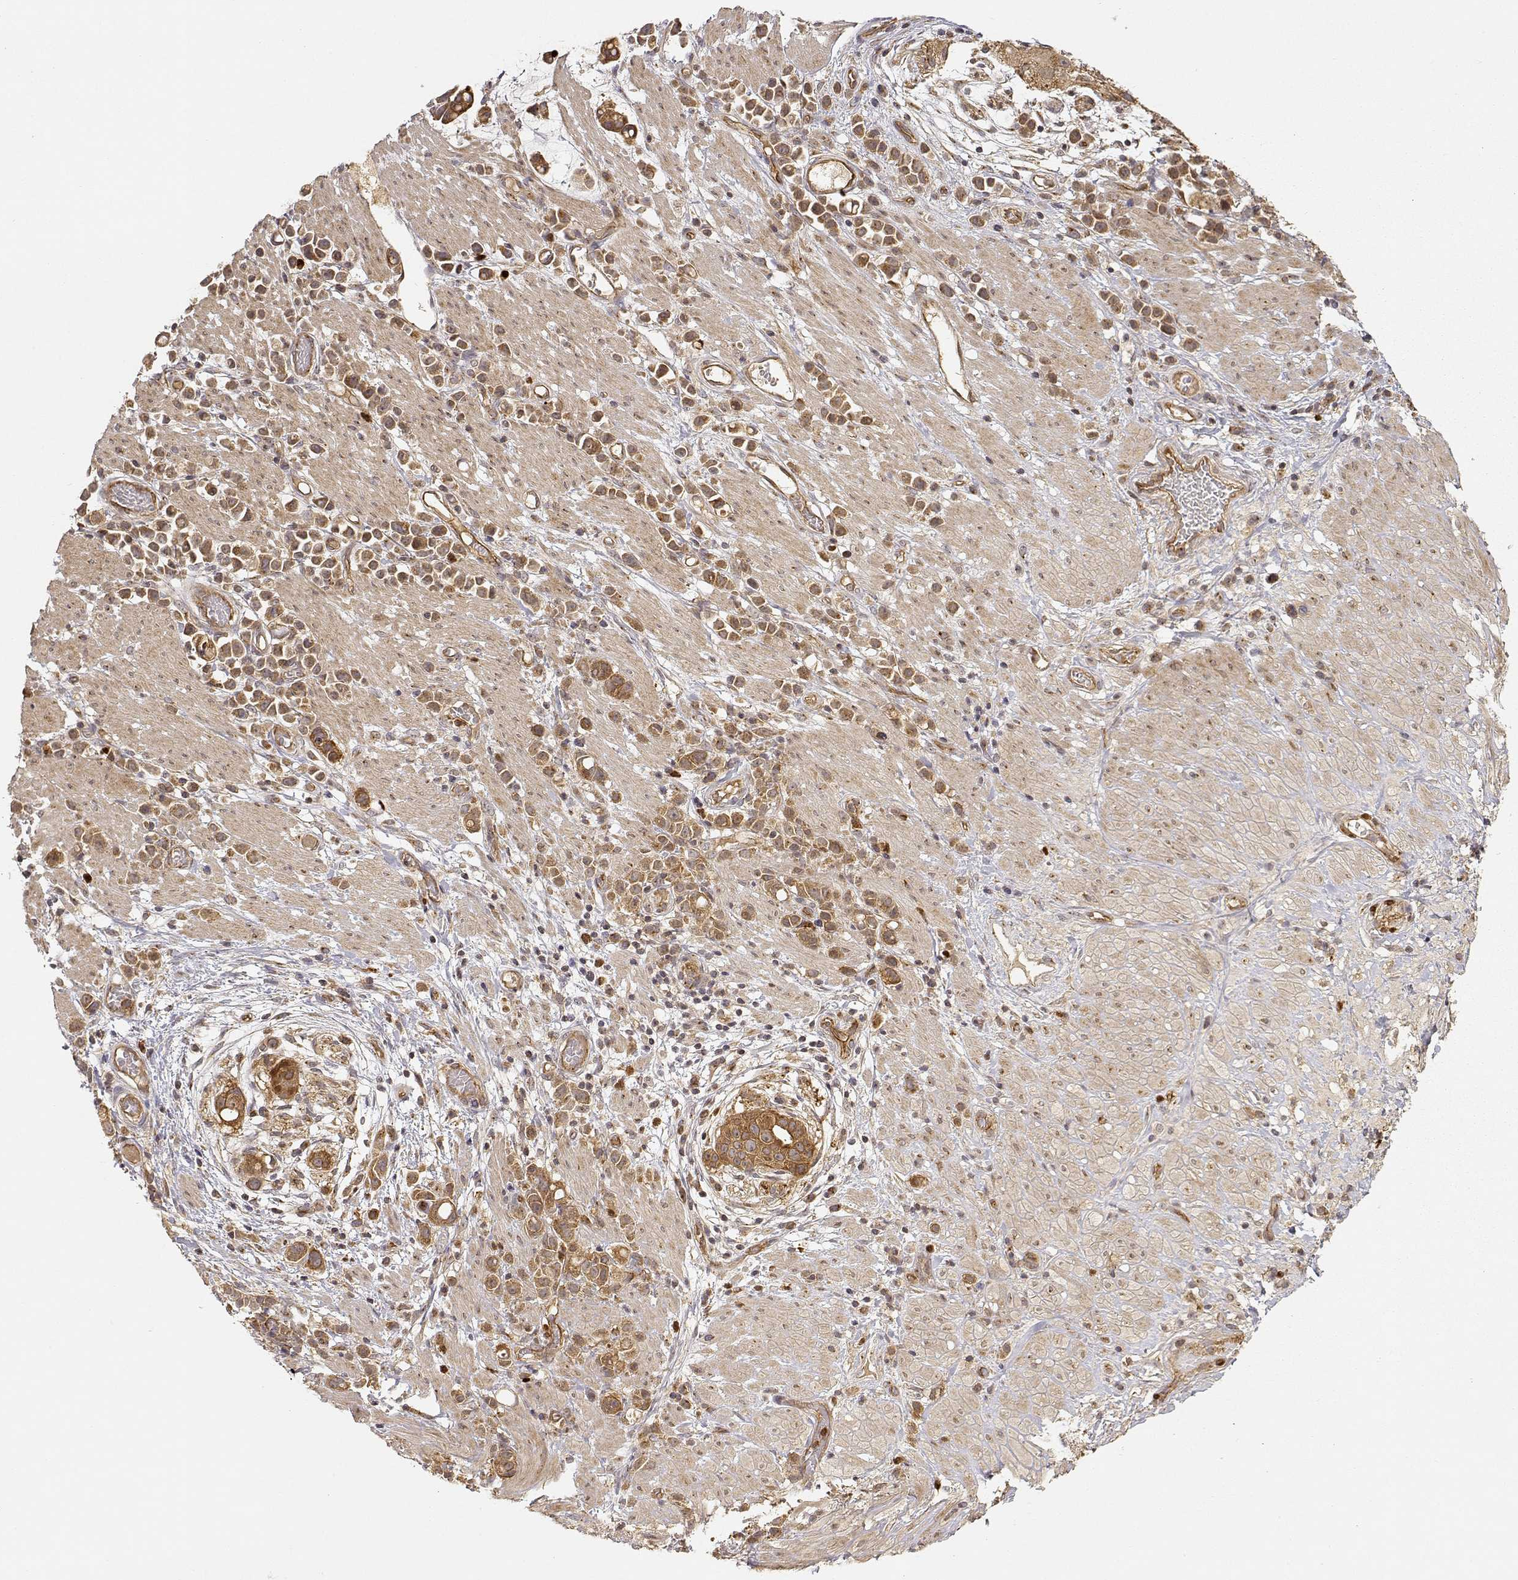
{"staining": {"intensity": "moderate", "quantity": ">75%", "location": "cytoplasmic/membranous"}, "tissue": "stomach cancer", "cell_type": "Tumor cells", "image_type": "cancer", "snomed": [{"axis": "morphology", "description": "Adenocarcinoma, NOS"}, {"axis": "topography", "description": "Stomach"}], "caption": "Stomach cancer (adenocarcinoma) stained with a brown dye exhibits moderate cytoplasmic/membranous positive positivity in about >75% of tumor cells.", "gene": "CDK5RAP2", "patient": {"sex": "male", "age": 82}}